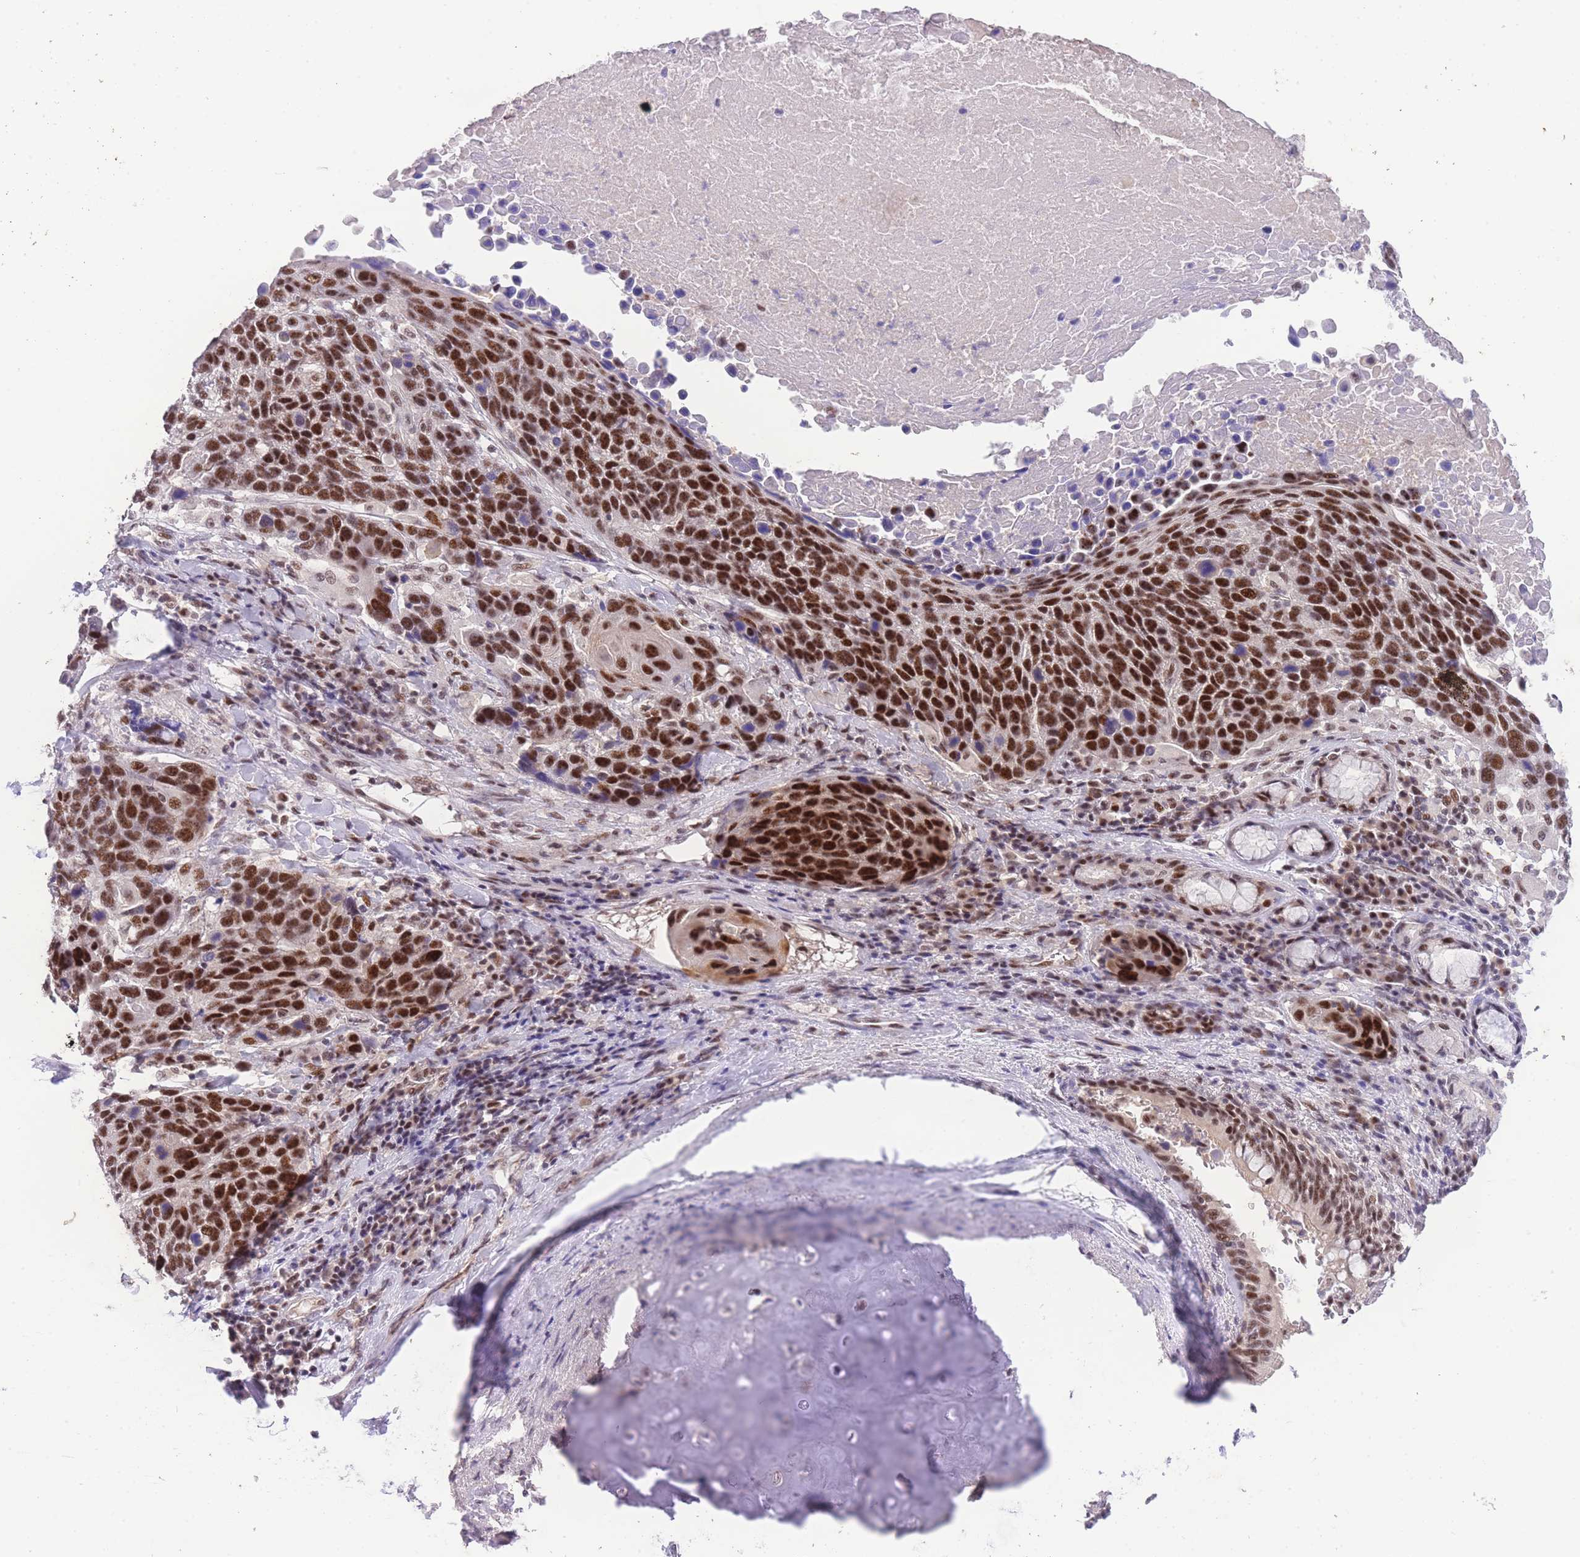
{"staining": {"intensity": "strong", "quantity": ">75%", "location": "nuclear"}, "tissue": "lung cancer", "cell_type": "Tumor cells", "image_type": "cancer", "snomed": [{"axis": "morphology", "description": "Squamous cell carcinoma, NOS"}, {"axis": "topography", "description": "Lung"}], "caption": "Lung squamous cell carcinoma stained with a protein marker shows strong staining in tumor cells.", "gene": "SLC35F2", "patient": {"sex": "male", "age": 66}}